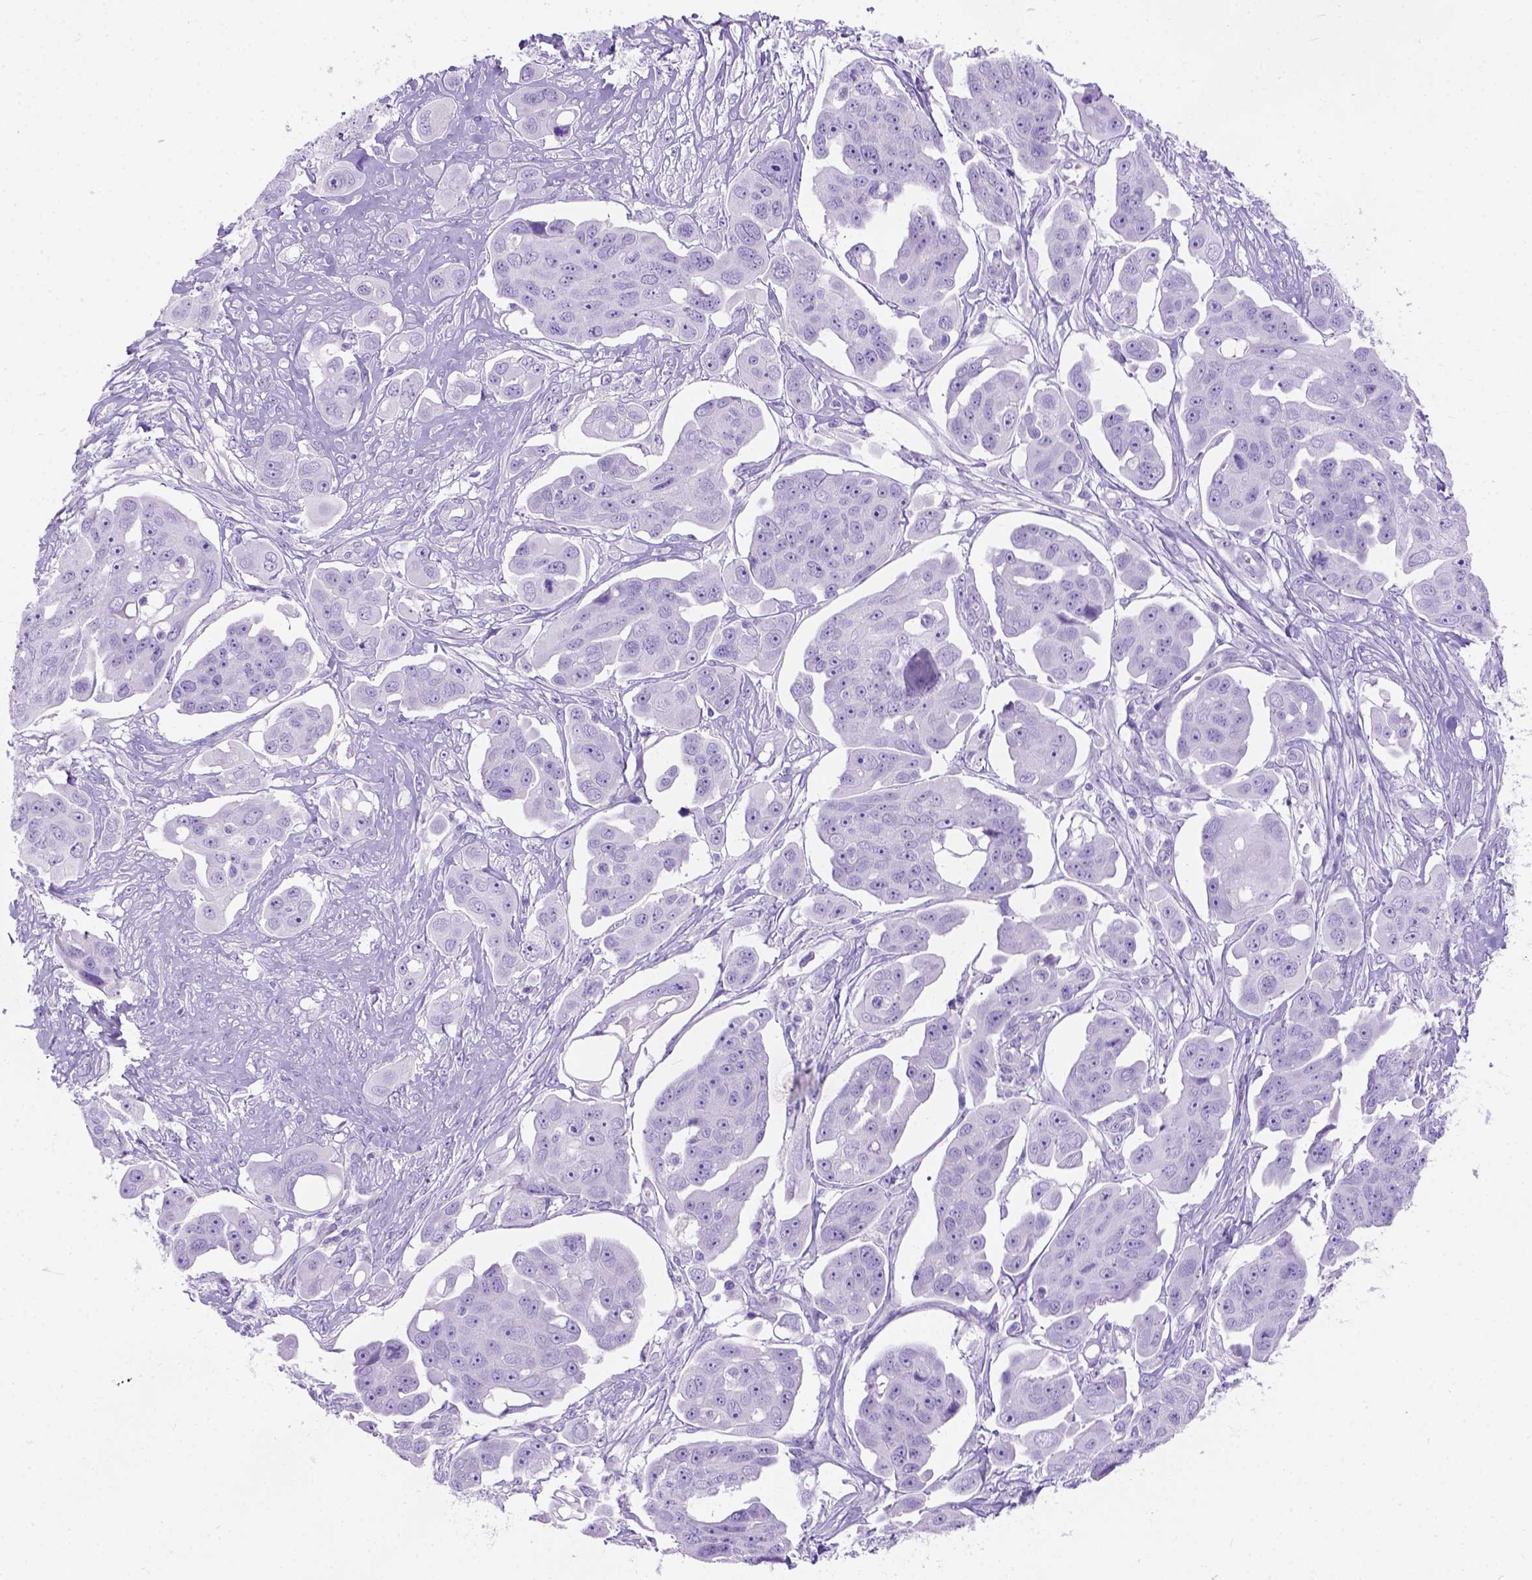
{"staining": {"intensity": "negative", "quantity": "none", "location": "none"}, "tissue": "ovarian cancer", "cell_type": "Tumor cells", "image_type": "cancer", "snomed": [{"axis": "morphology", "description": "Carcinoma, endometroid"}, {"axis": "topography", "description": "Ovary"}], "caption": "An image of human ovarian endometroid carcinoma is negative for staining in tumor cells.", "gene": "C7orf57", "patient": {"sex": "female", "age": 70}}